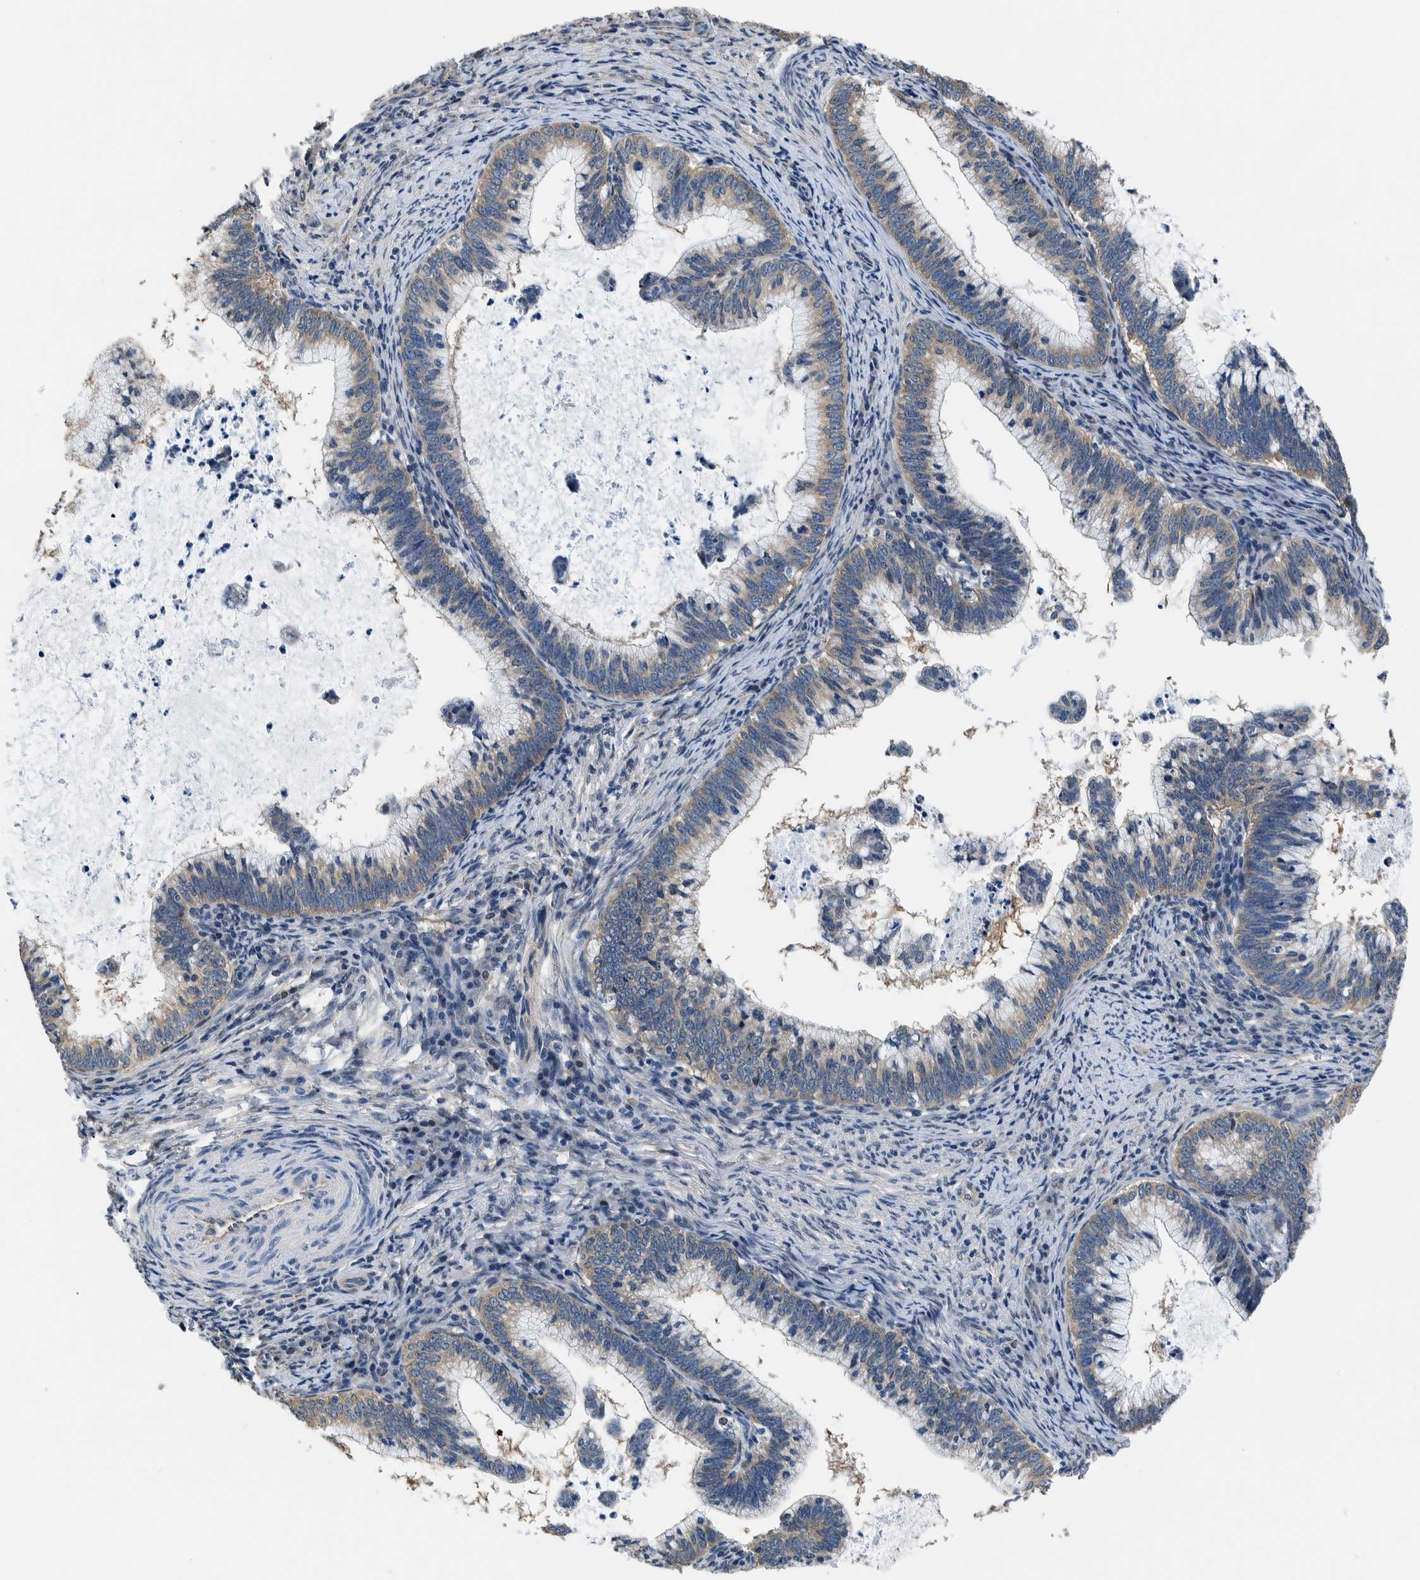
{"staining": {"intensity": "weak", "quantity": "25%-75%", "location": "cytoplasmic/membranous"}, "tissue": "cervical cancer", "cell_type": "Tumor cells", "image_type": "cancer", "snomed": [{"axis": "morphology", "description": "Adenocarcinoma, NOS"}, {"axis": "topography", "description": "Cervix"}], "caption": "Cervical cancer was stained to show a protein in brown. There is low levels of weak cytoplasmic/membranous positivity in approximately 25%-75% of tumor cells.", "gene": "NIBAN2", "patient": {"sex": "female", "age": 36}}